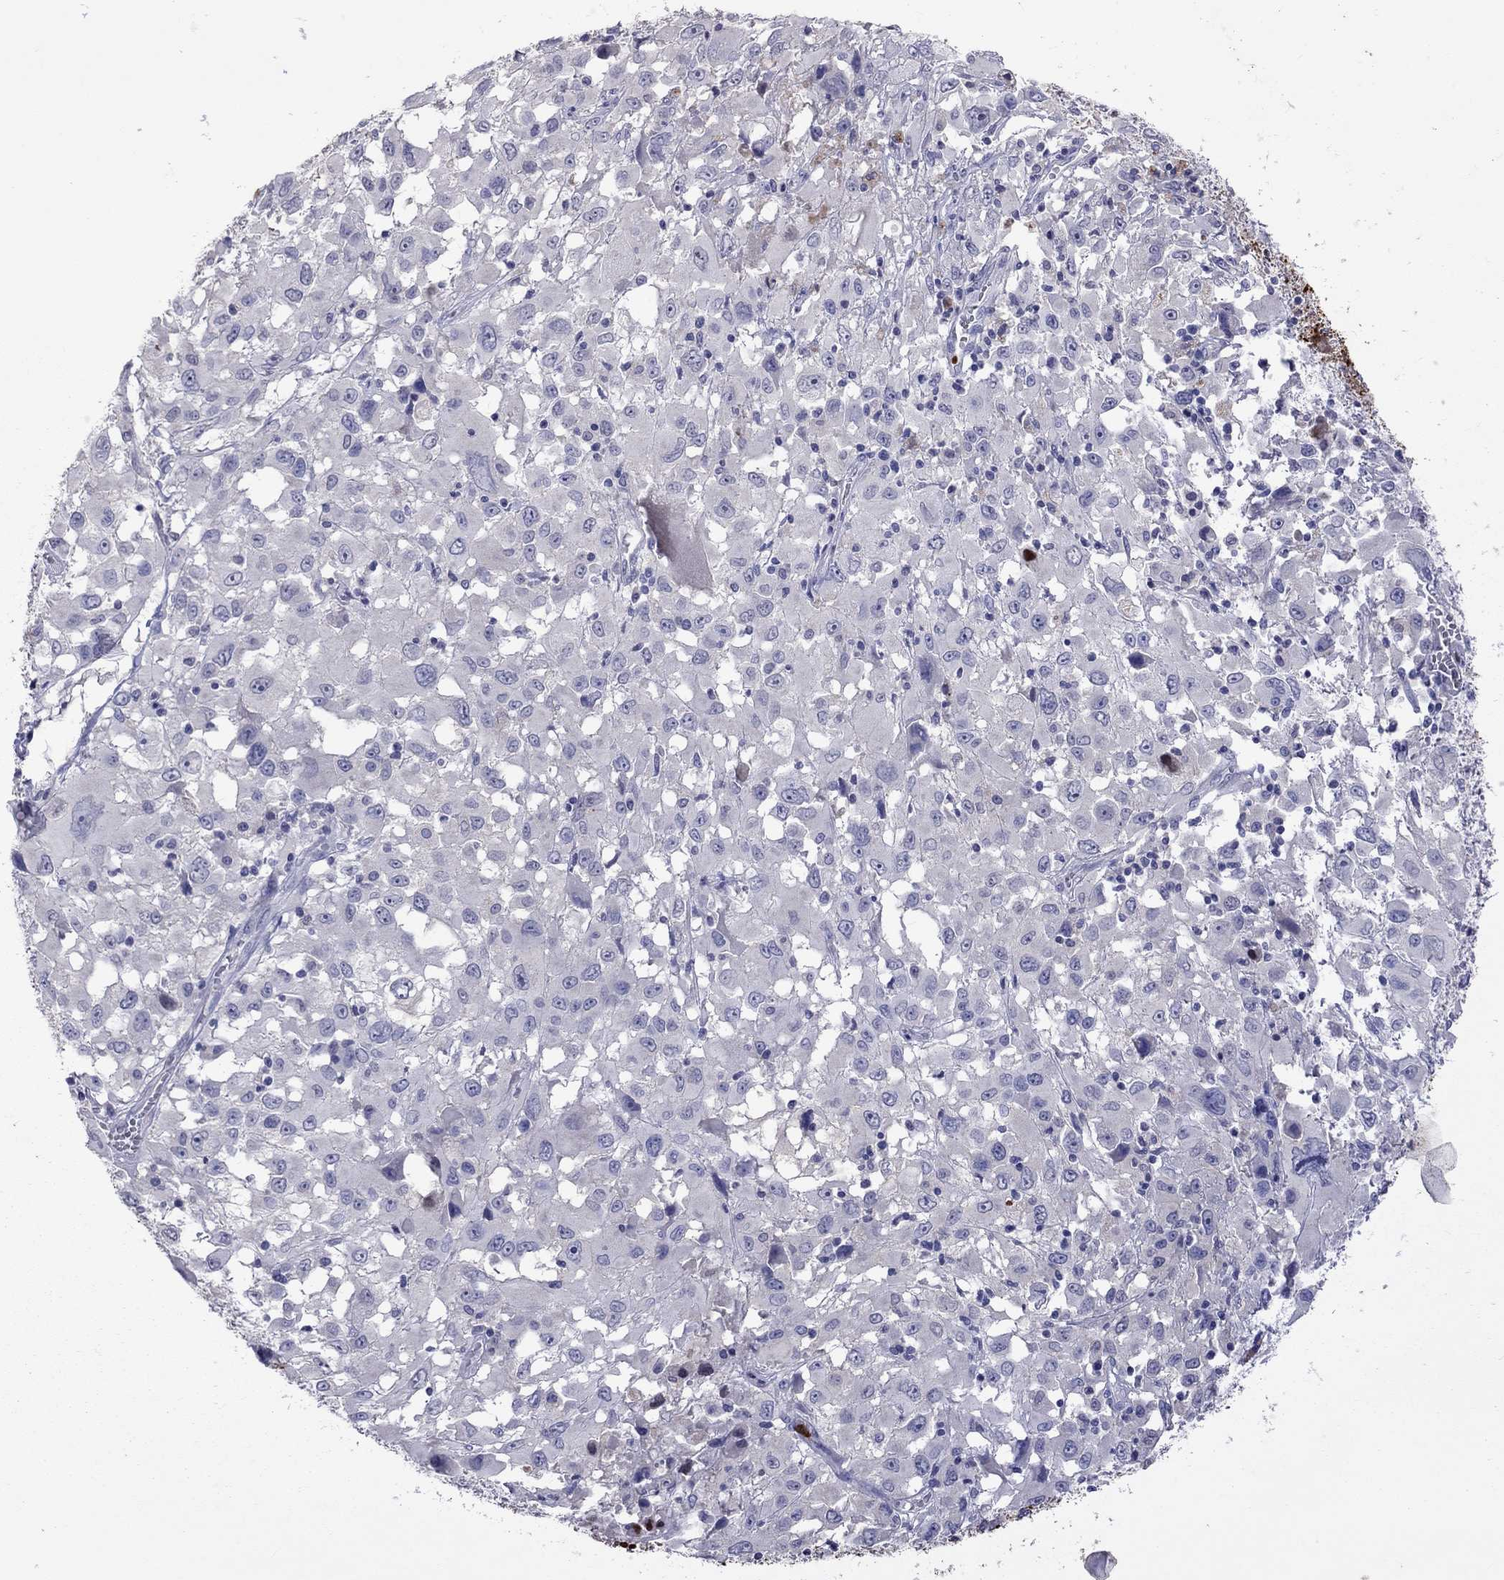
{"staining": {"intensity": "negative", "quantity": "none", "location": "none"}, "tissue": "melanoma", "cell_type": "Tumor cells", "image_type": "cancer", "snomed": [{"axis": "morphology", "description": "Malignant melanoma, Metastatic site"}, {"axis": "topography", "description": "Soft tissue"}], "caption": "Human malignant melanoma (metastatic site) stained for a protein using immunohistochemistry (IHC) reveals no staining in tumor cells.", "gene": "SERPINA3", "patient": {"sex": "male", "age": 50}}